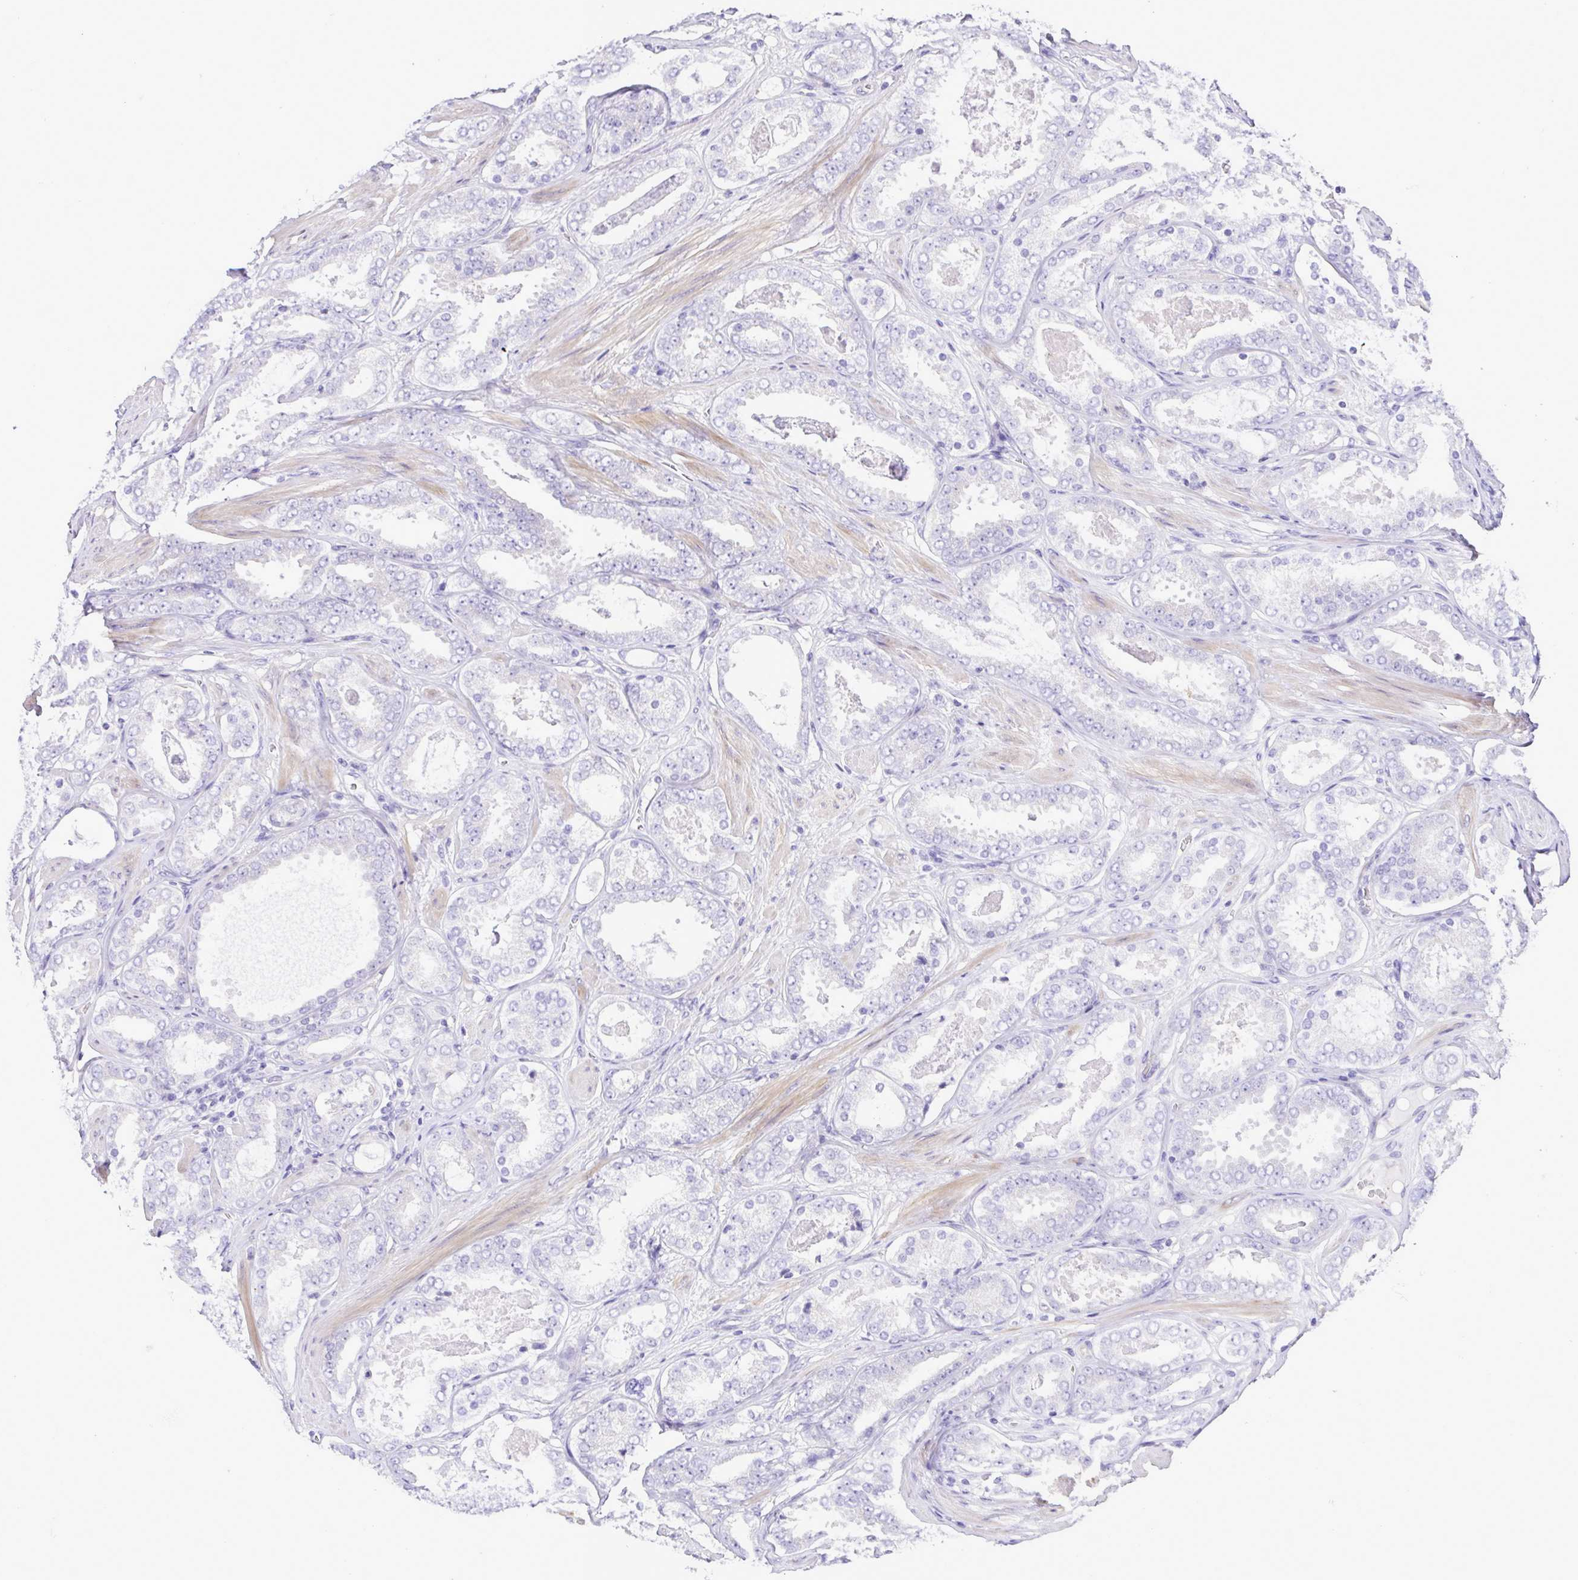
{"staining": {"intensity": "negative", "quantity": "none", "location": "none"}, "tissue": "prostate cancer", "cell_type": "Tumor cells", "image_type": "cancer", "snomed": [{"axis": "morphology", "description": "Adenocarcinoma, High grade"}, {"axis": "topography", "description": "Prostate"}], "caption": "This is an immunohistochemistry photomicrograph of human prostate high-grade adenocarcinoma. There is no positivity in tumor cells.", "gene": "GABBR2", "patient": {"sex": "male", "age": 63}}